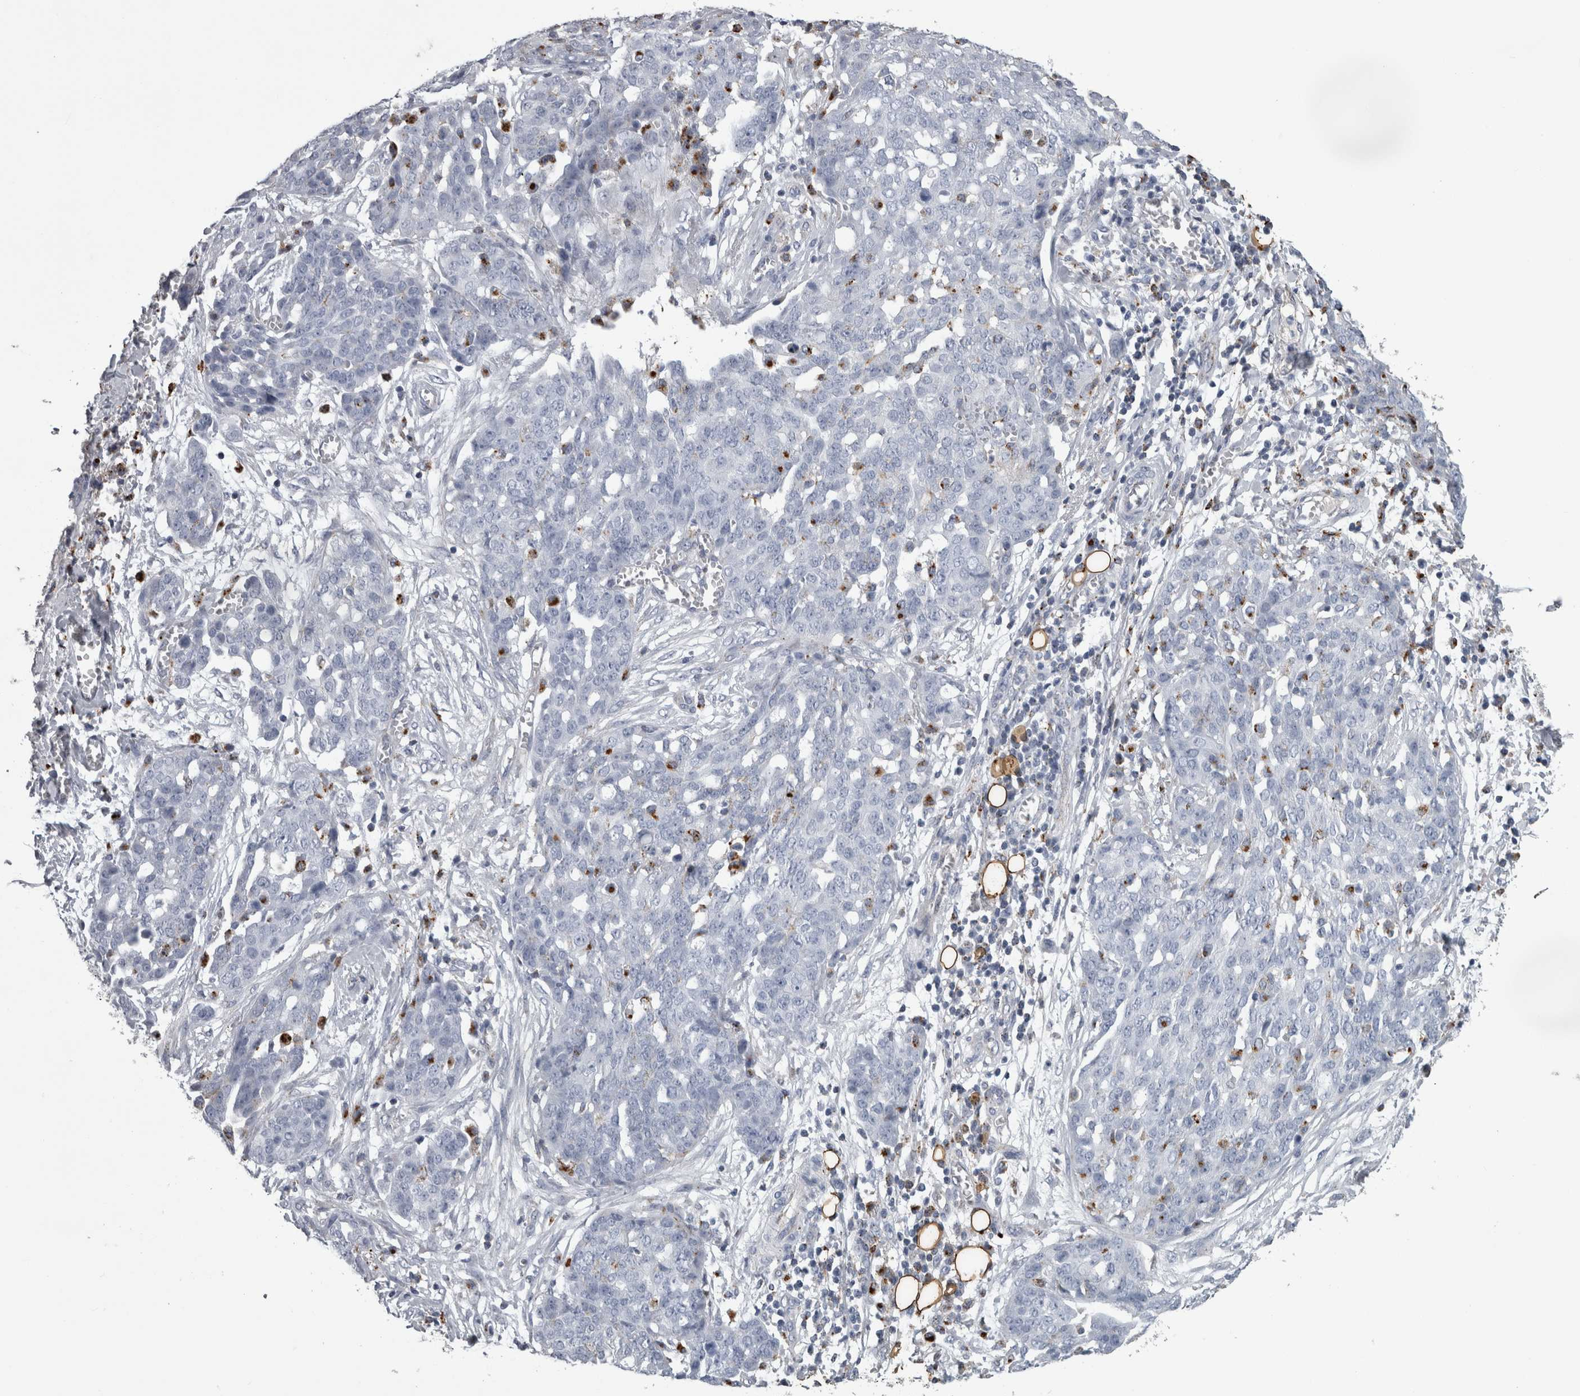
{"staining": {"intensity": "negative", "quantity": "none", "location": "none"}, "tissue": "ovarian cancer", "cell_type": "Tumor cells", "image_type": "cancer", "snomed": [{"axis": "morphology", "description": "Cystadenocarcinoma, serous, NOS"}, {"axis": "topography", "description": "Soft tissue"}, {"axis": "topography", "description": "Ovary"}], "caption": "Immunohistochemistry (IHC) photomicrograph of human serous cystadenocarcinoma (ovarian) stained for a protein (brown), which demonstrates no staining in tumor cells.", "gene": "DPP7", "patient": {"sex": "female", "age": 57}}